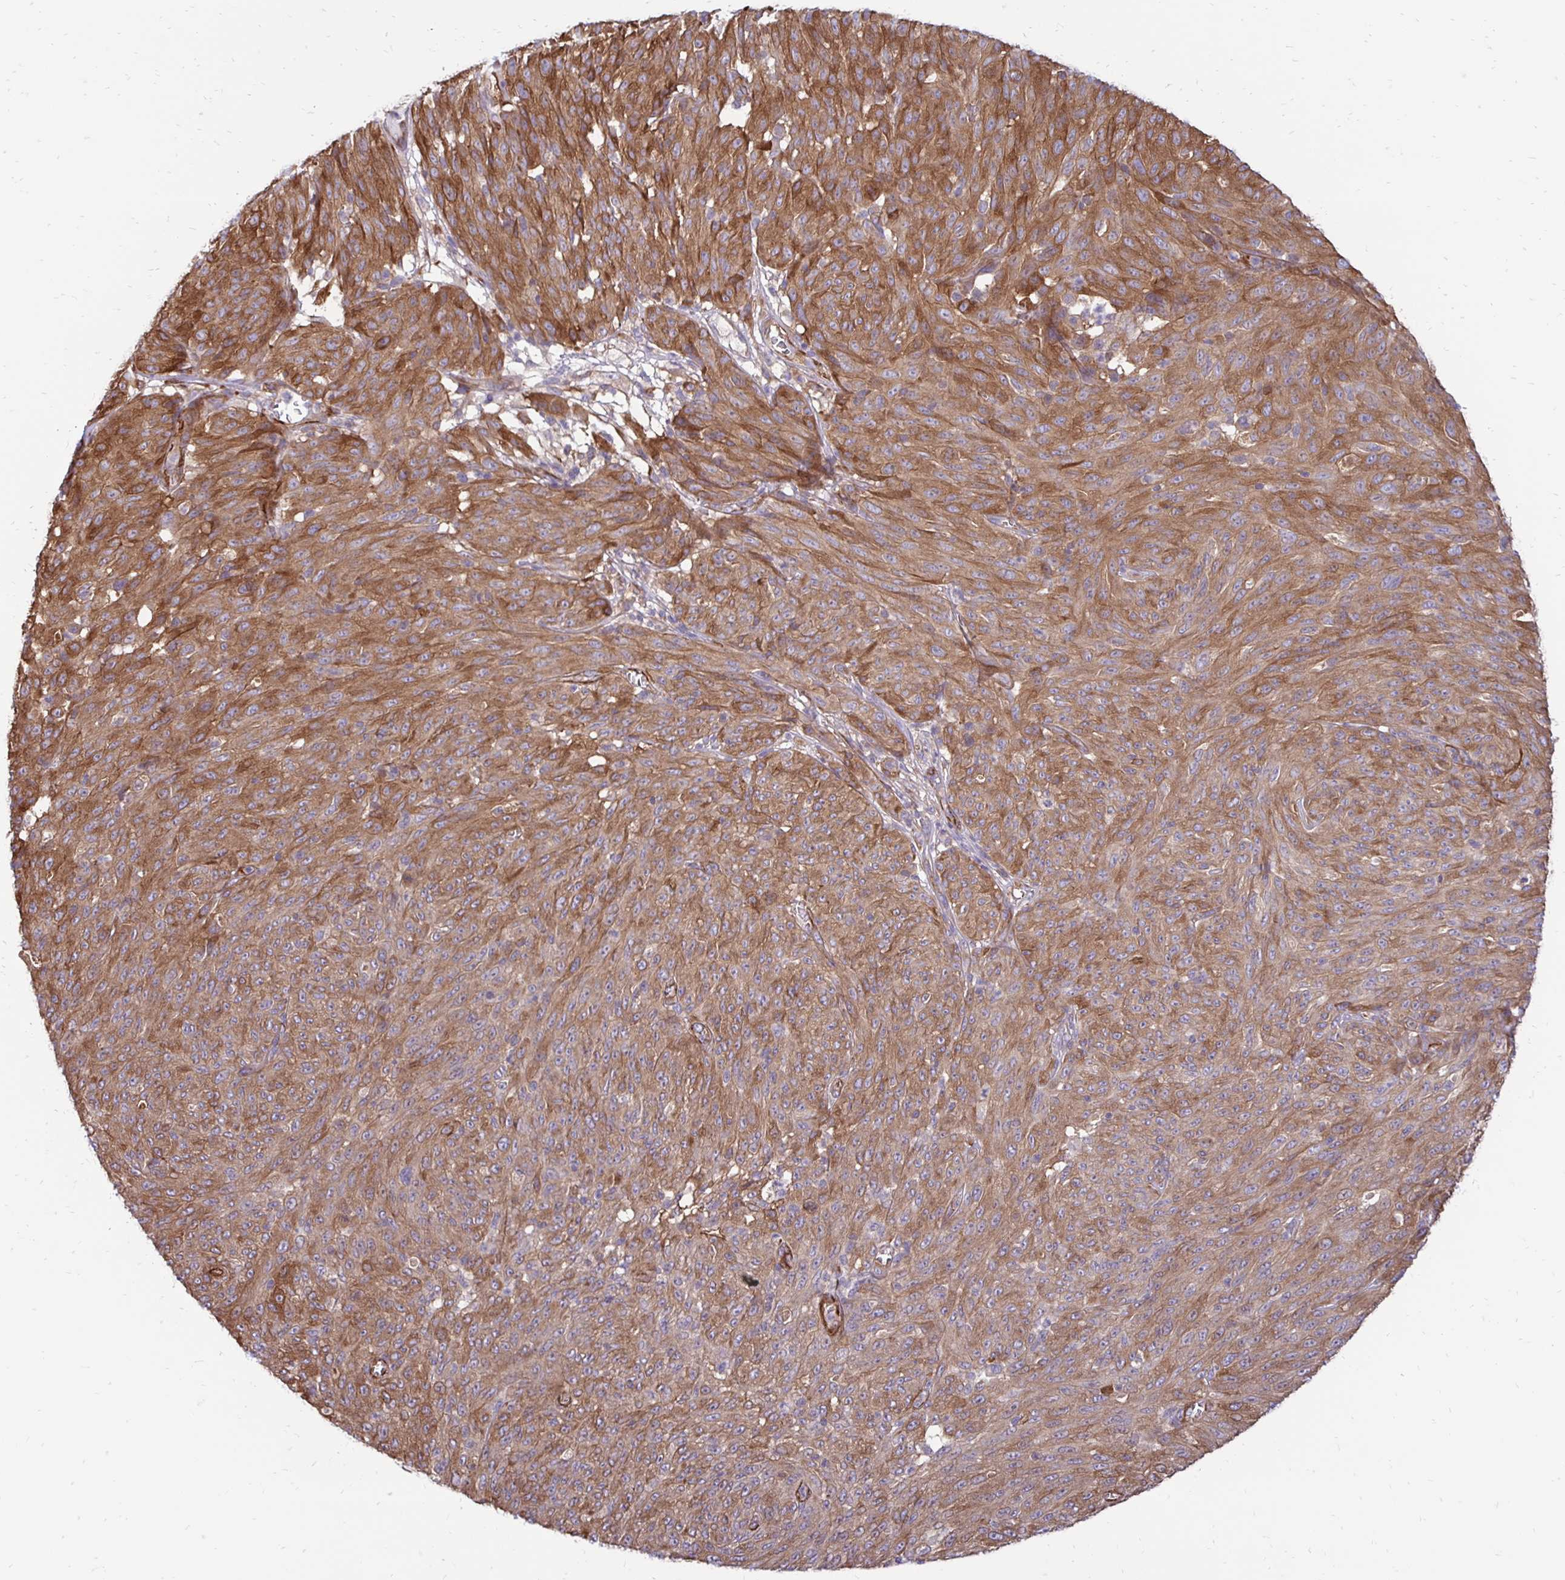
{"staining": {"intensity": "strong", "quantity": ">75%", "location": "cytoplasmic/membranous"}, "tissue": "melanoma", "cell_type": "Tumor cells", "image_type": "cancer", "snomed": [{"axis": "morphology", "description": "Malignant melanoma, NOS"}, {"axis": "topography", "description": "Skin"}], "caption": "This image shows immunohistochemistry (IHC) staining of human melanoma, with high strong cytoplasmic/membranous expression in approximately >75% of tumor cells.", "gene": "CTPS1", "patient": {"sex": "male", "age": 85}}